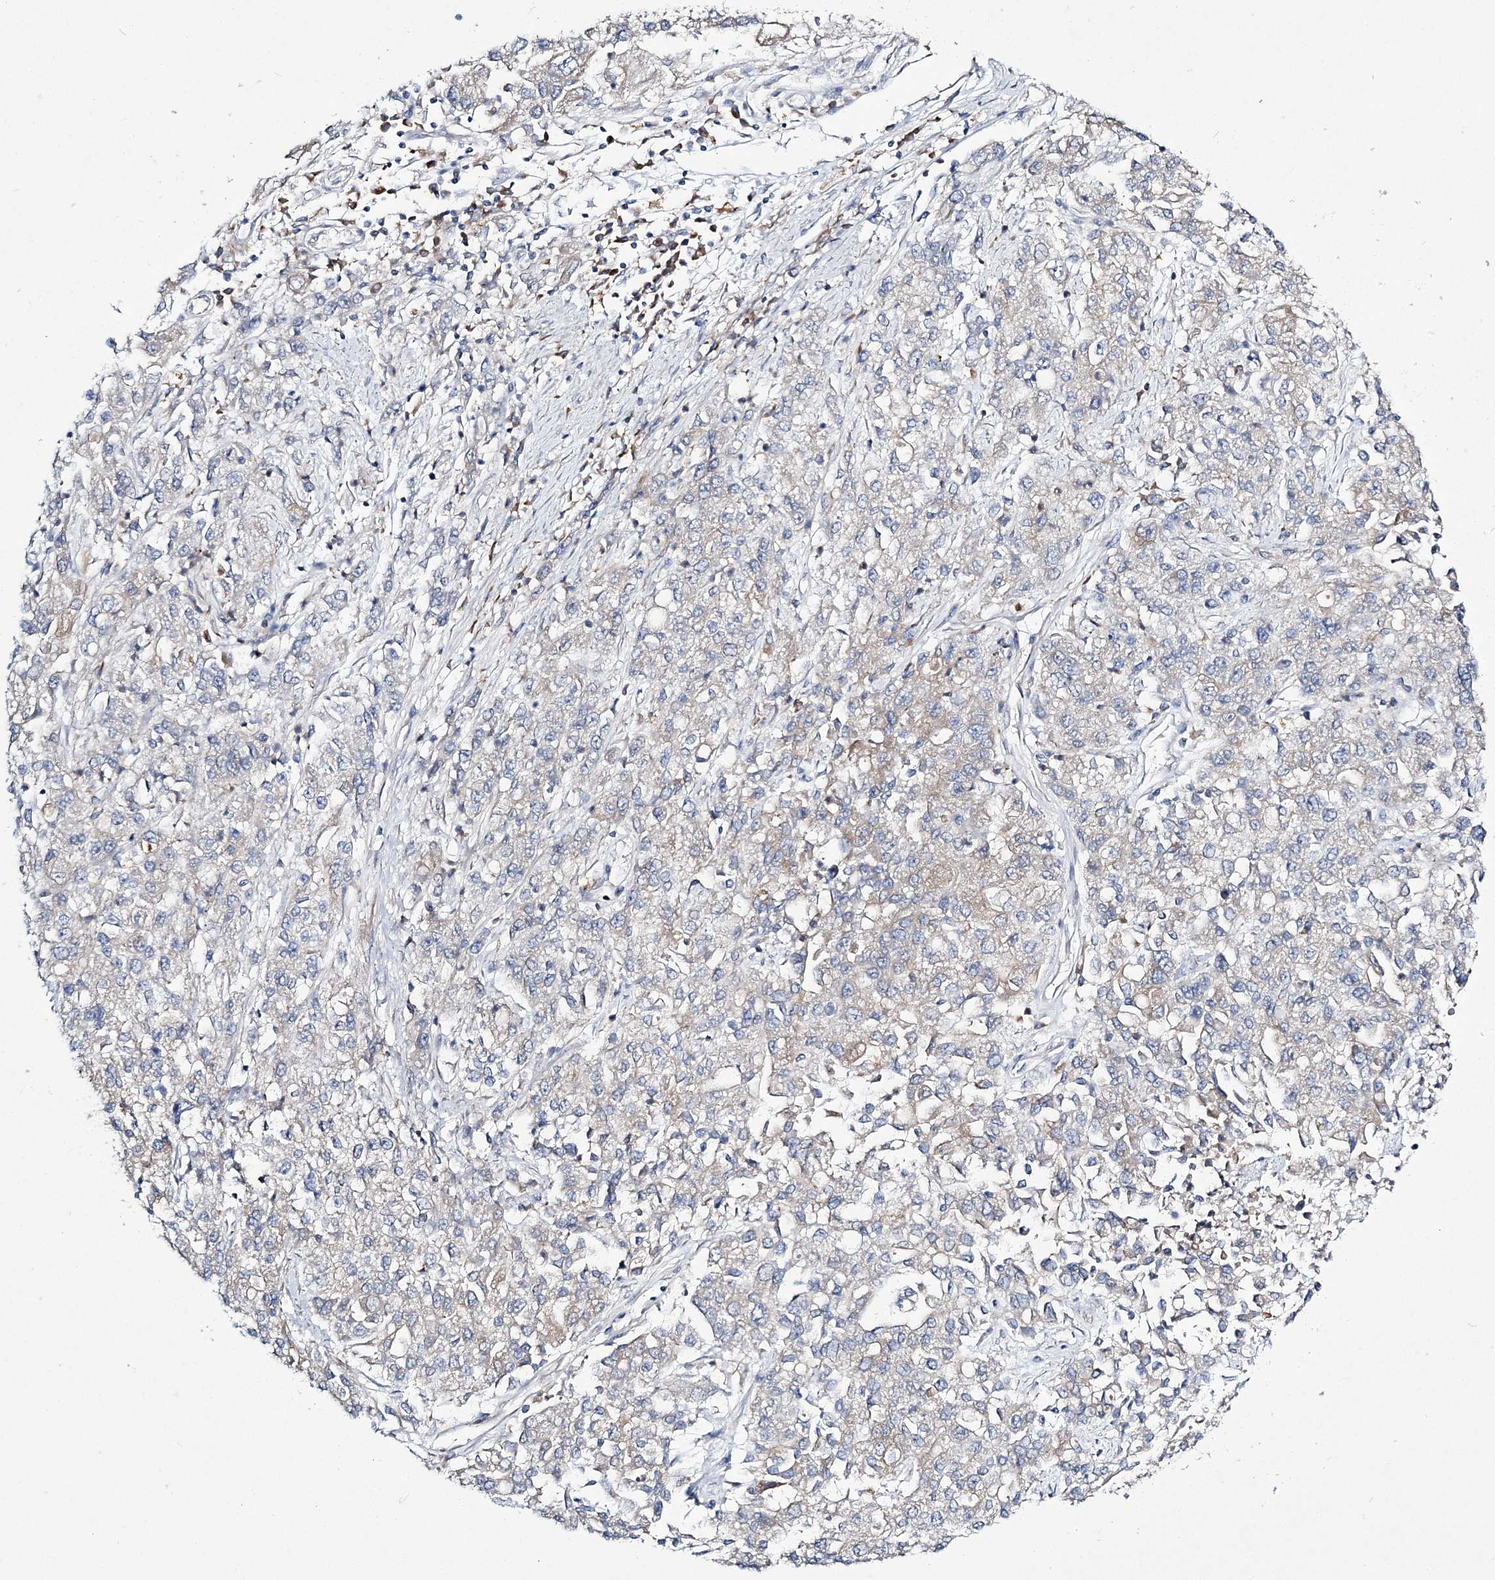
{"staining": {"intensity": "weak", "quantity": "<25%", "location": "cytoplasmic/membranous"}, "tissue": "endometrial cancer", "cell_type": "Tumor cells", "image_type": "cancer", "snomed": [{"axis": "morphology", "description": "Adenocarcinoma, NOS"}, {"axis": "topography", "description": "Endometrium"}], "caption": "Immunohistochemistry image of endometrial adenocarcinoma stained for a protein (brown), which shows no staining in tumor cells.", "gene": "ATP11B", "patient": {"sex": "female", "age": 49}}